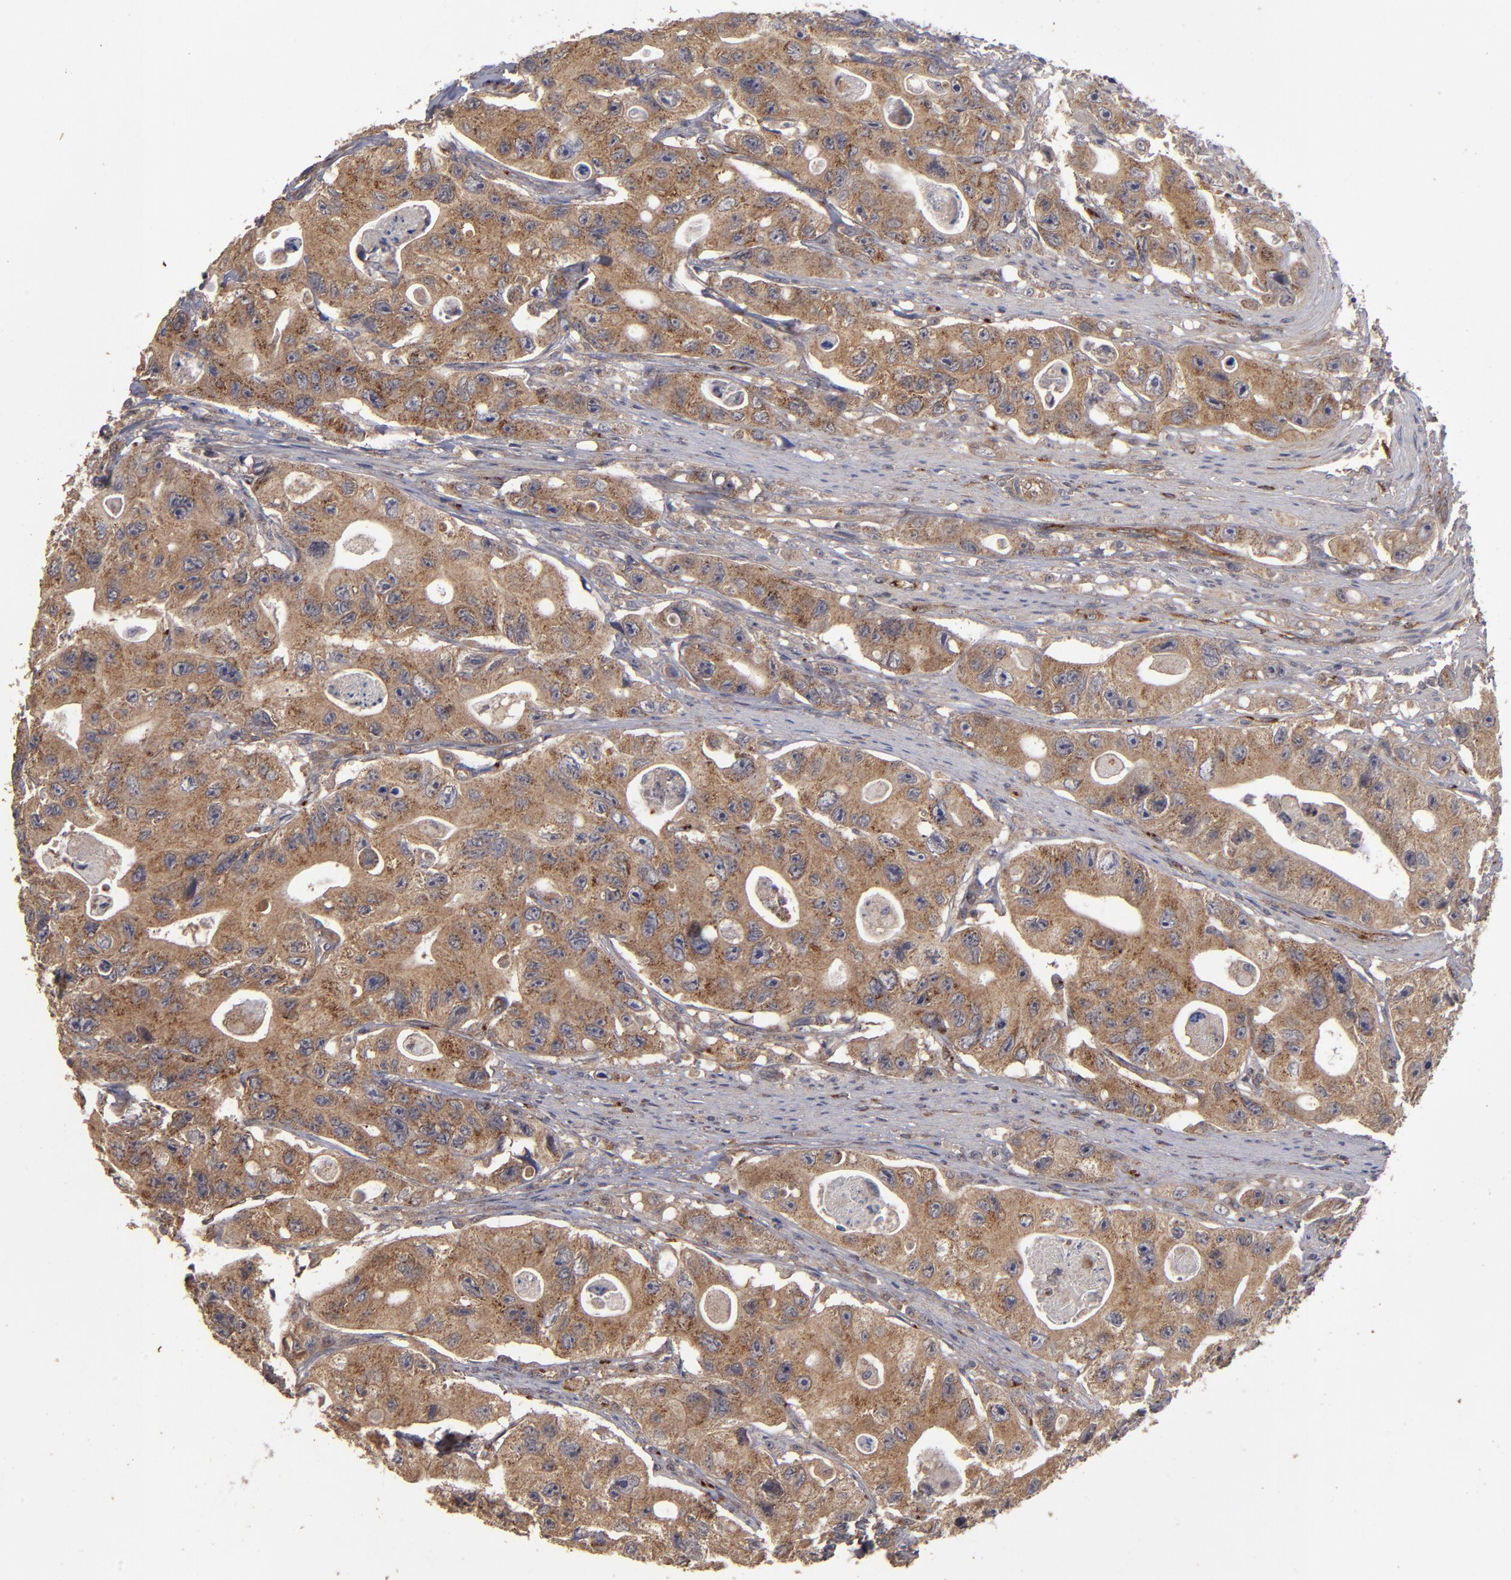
{"staining": {"intensity": "strong", "quantity": ">75%", "location": "cytoplasmic/membranous"}, "tissue": "colorectal cancer", "cell_type": "Tumor cells", "image_type": "cancer", "snomed": [{"axis": "morphology", "description": "Adenocarcinoma, NOS"}, {"axis": "topography", "description": "Colon"}], "caption": "Immunohistochemical staining of colorectal adenocarcinoma displays high levels of strong cytoplasmic/membranous protein expression in approximately >75% of tumor cells.", "gene": "DIPK2B", "patient": {"sex": "female", "age": 46}}